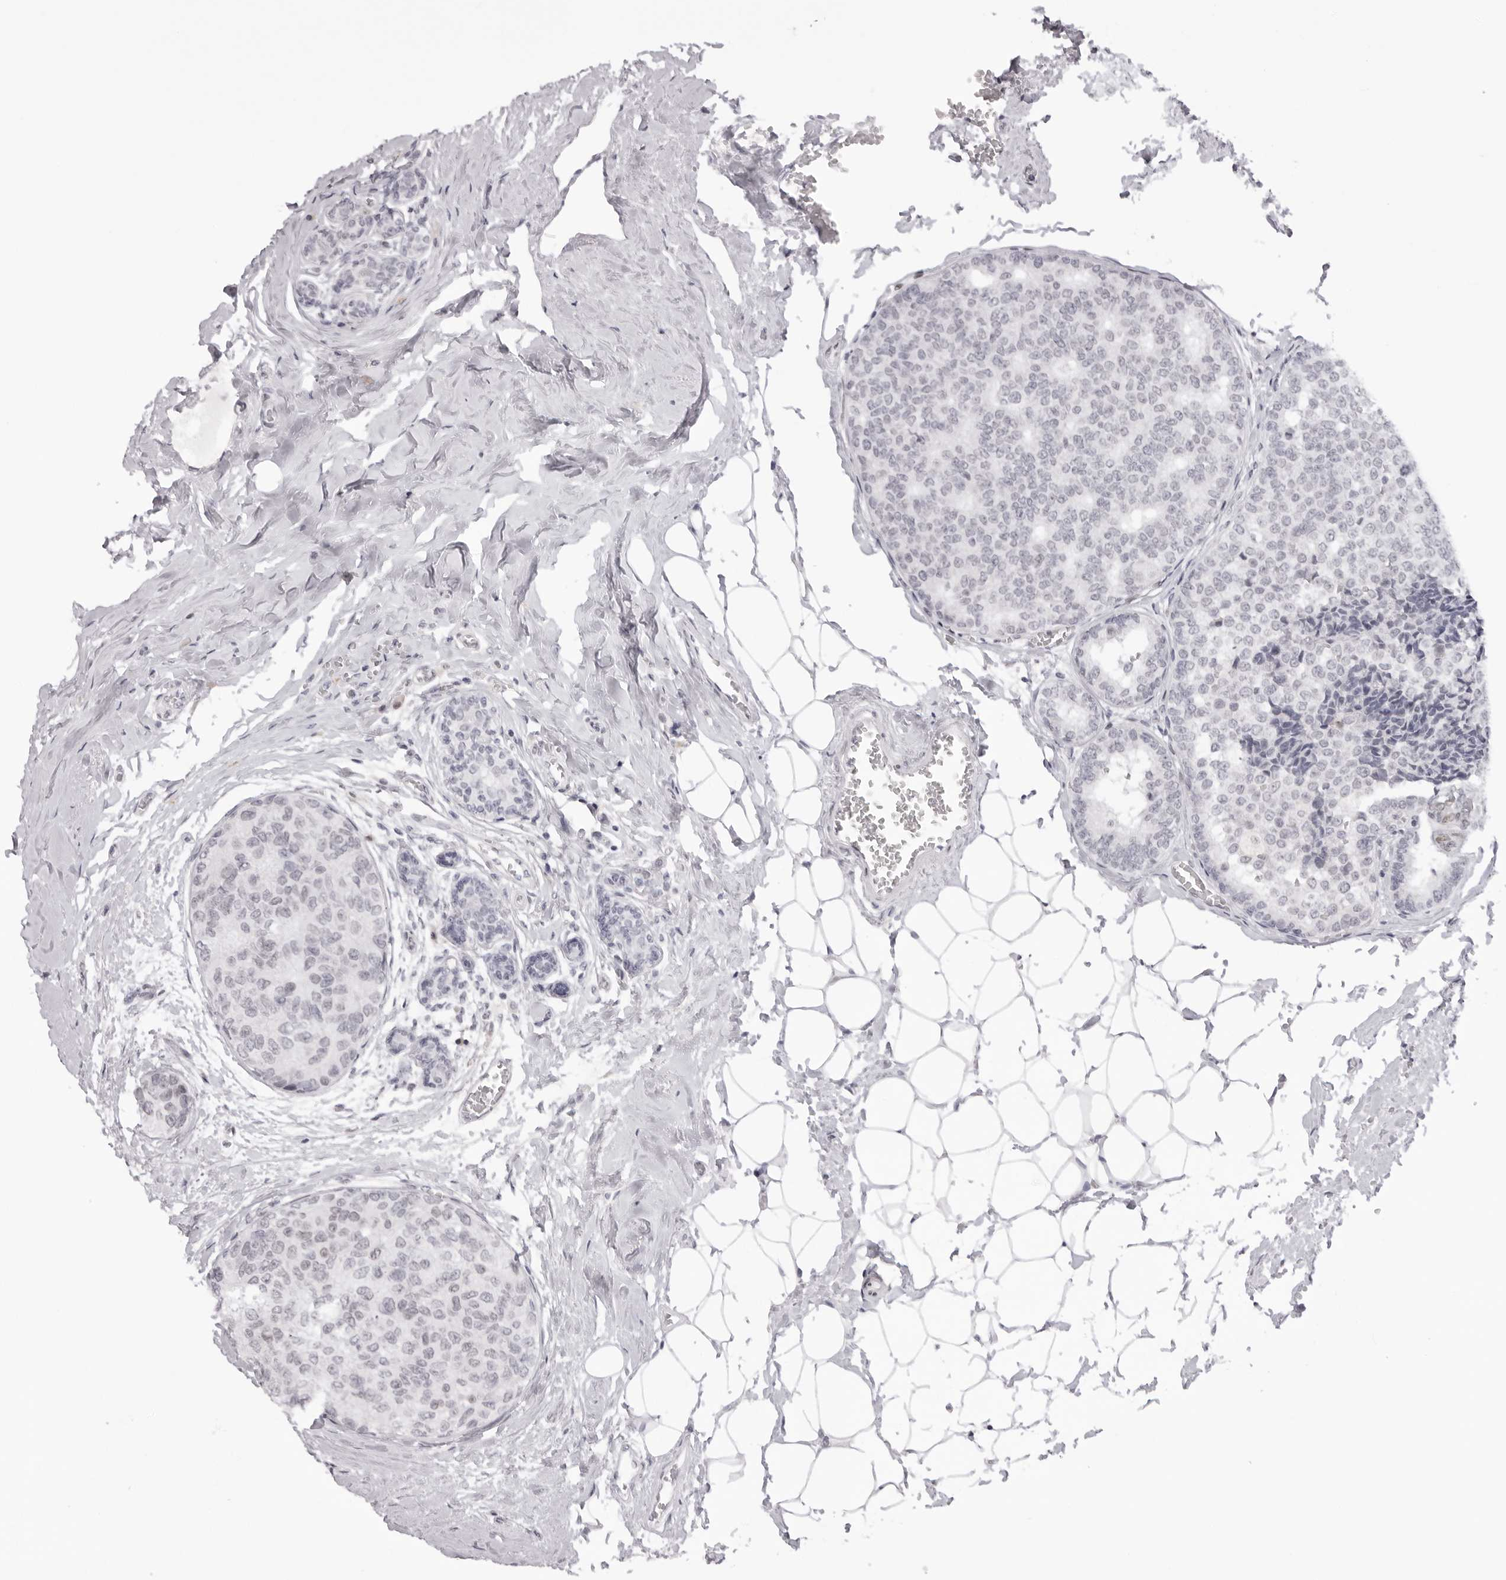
{"staining": {"intensity": "negative", "quantity": "none", "location": "none"}, "tissue": "breast cancer", "cell_type": "Tumor cells", "image_type": "cancer", "snomed": [{"axis": "morphology", "description": "Normal tissue, NOS"}, {"axis": "morphology", "description": "Duct carcinoma"}, {"axis": "topography", "description": "Breast"}], "caption": "High power microscopy micrograph of an immunohistochemistry photomicrograph of intraductal carcinoma (breast), revealing no significant positivity in tumor cells.", "gene": "MAFK", "patient": {"sex": "female", "age": 43}}